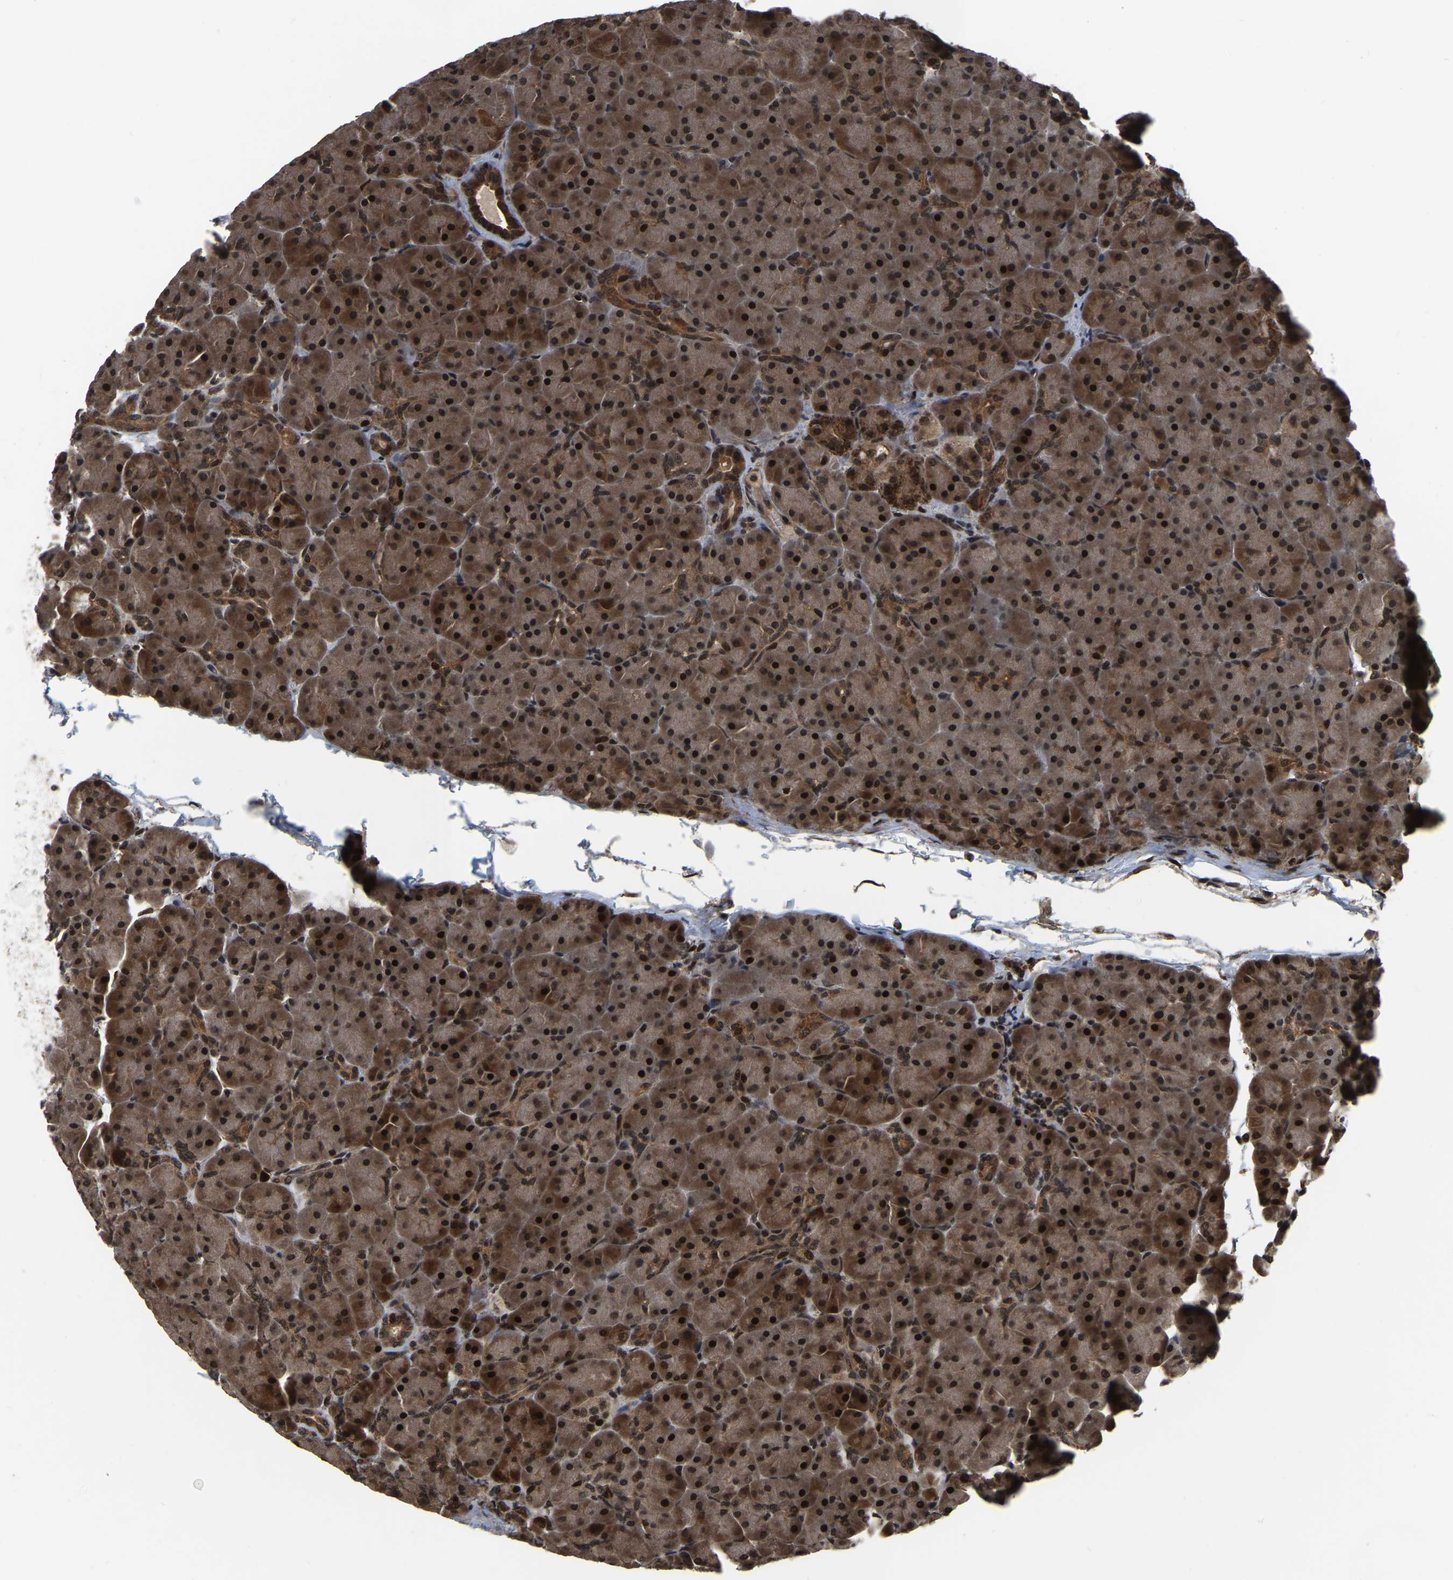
{"staining": {"intensity": "strong", "quantity": ">75%", "location": "cytoplasmic/membranous,nuclear"}, "tissue": "pancreas", "cell_type": "Exocrine glandular cells", "image_type": "normal", "snomed": [{"axis": "morphology", "description": "Normal tissue, NOS"}, {"axis": "topography", "description": "Pancreas"}], "caption": "Strong cytoplasmic/membranous,nuclear expression for a protein is seen in approximately >75% of exocrine glandular cells of unremarkable pancreas using immunohistochemistry.", "gene": "CIAO1", "patient": {"sex": "male", "age": 66}}